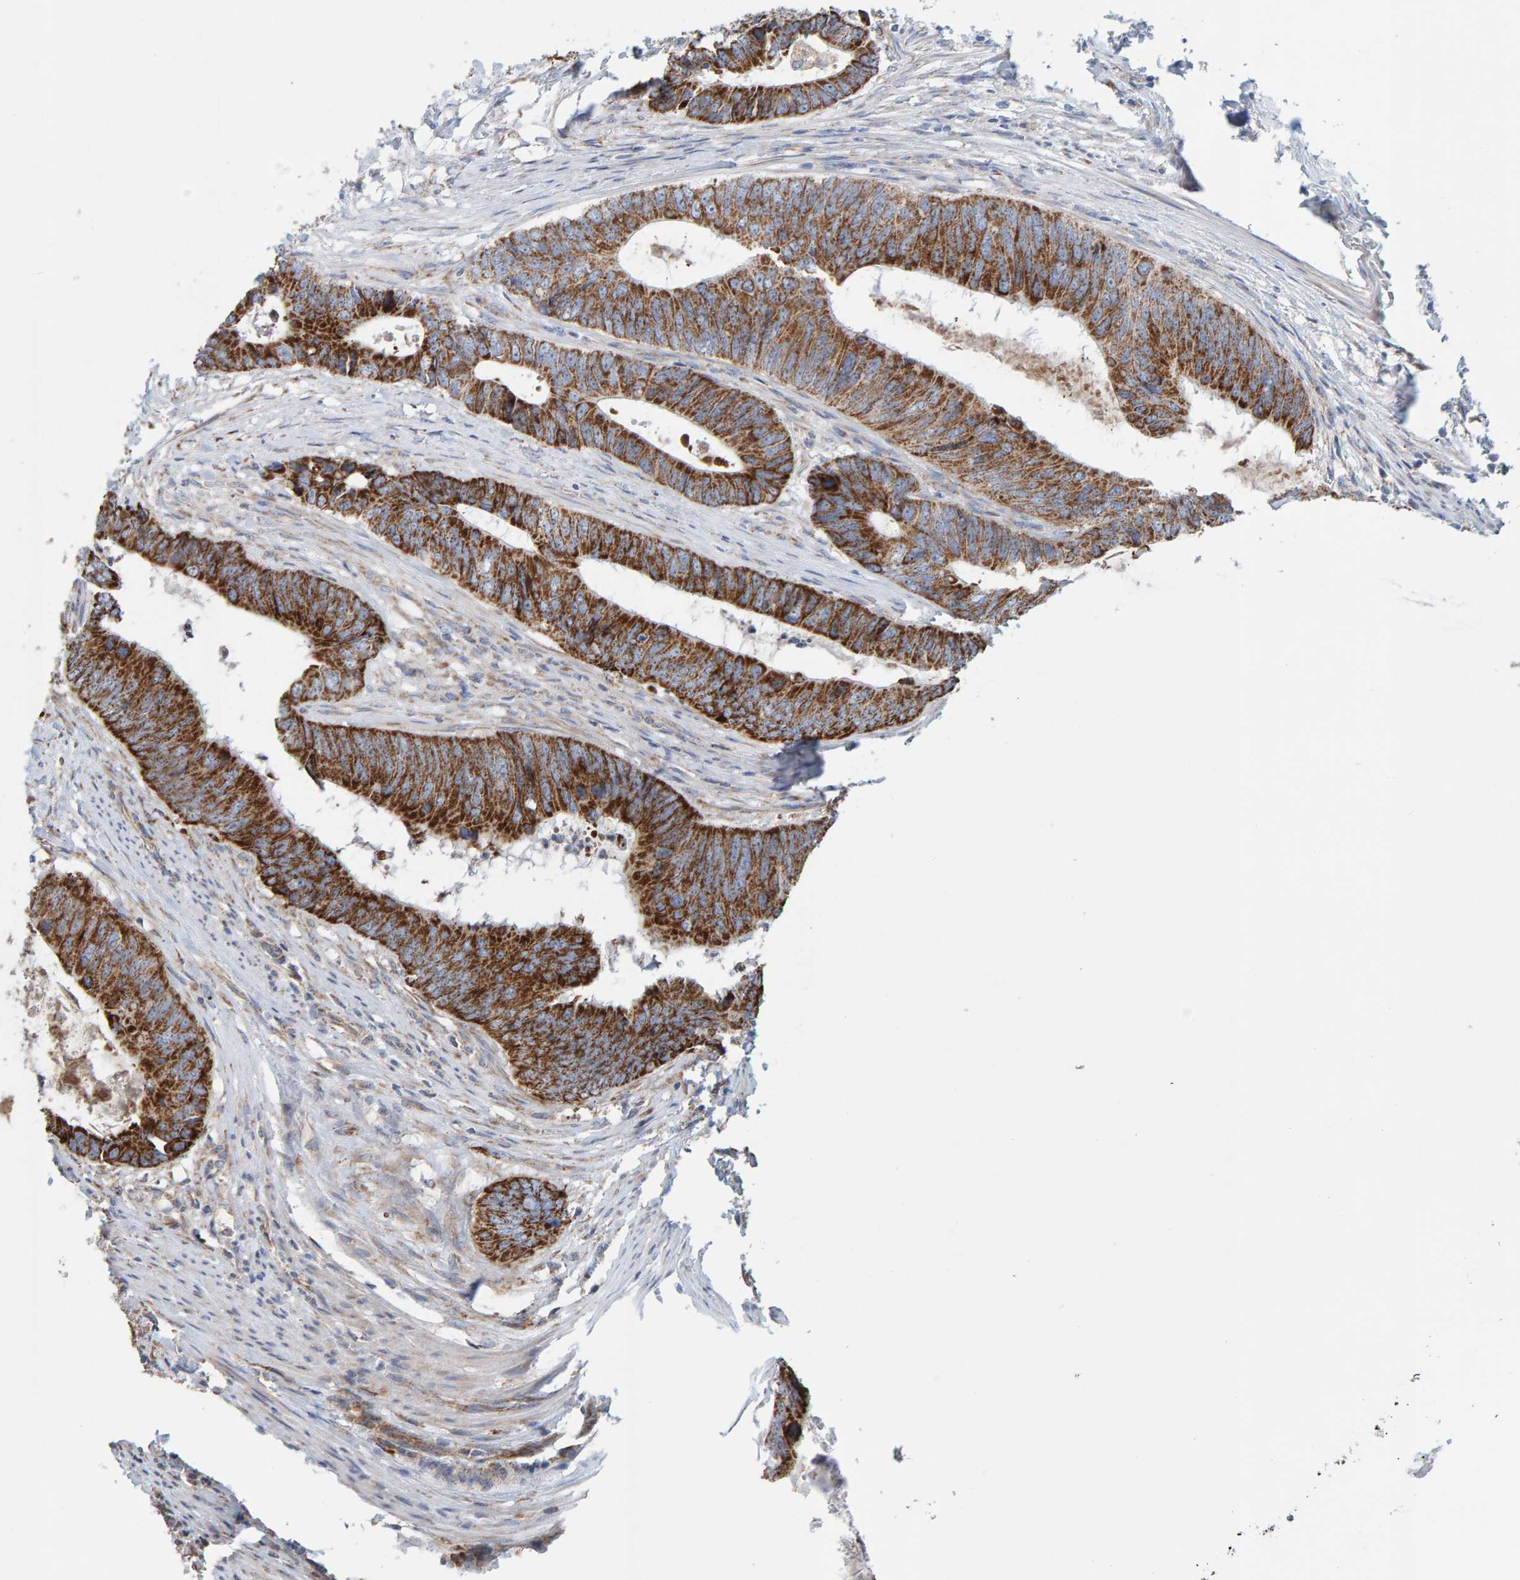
{"staining": {"intensity": "strong", "quantity": ">75%", "location": "cytoplasmic/membranous"}, "tissue": "colorectal cancer", "cell_type": "Tumor cells", "image_type": "cancer", "snomed": [{"axis": "morphology", "description": "Adenocarcinoma, NOS"}, {"axis": "topography", "description": "Colon"}], "caption": "Immunohistochemical staining of human adenocarcinoma (colorectal) demonstrates high levels of strong cytoplasmic/membranous protein expression in approximately >75% of tumor cells. (brown staining indicates protein expression, while blue staining denotes nuclei).", "gene": "MRPL45", "patient": {"sex": "male", "age": 56}}